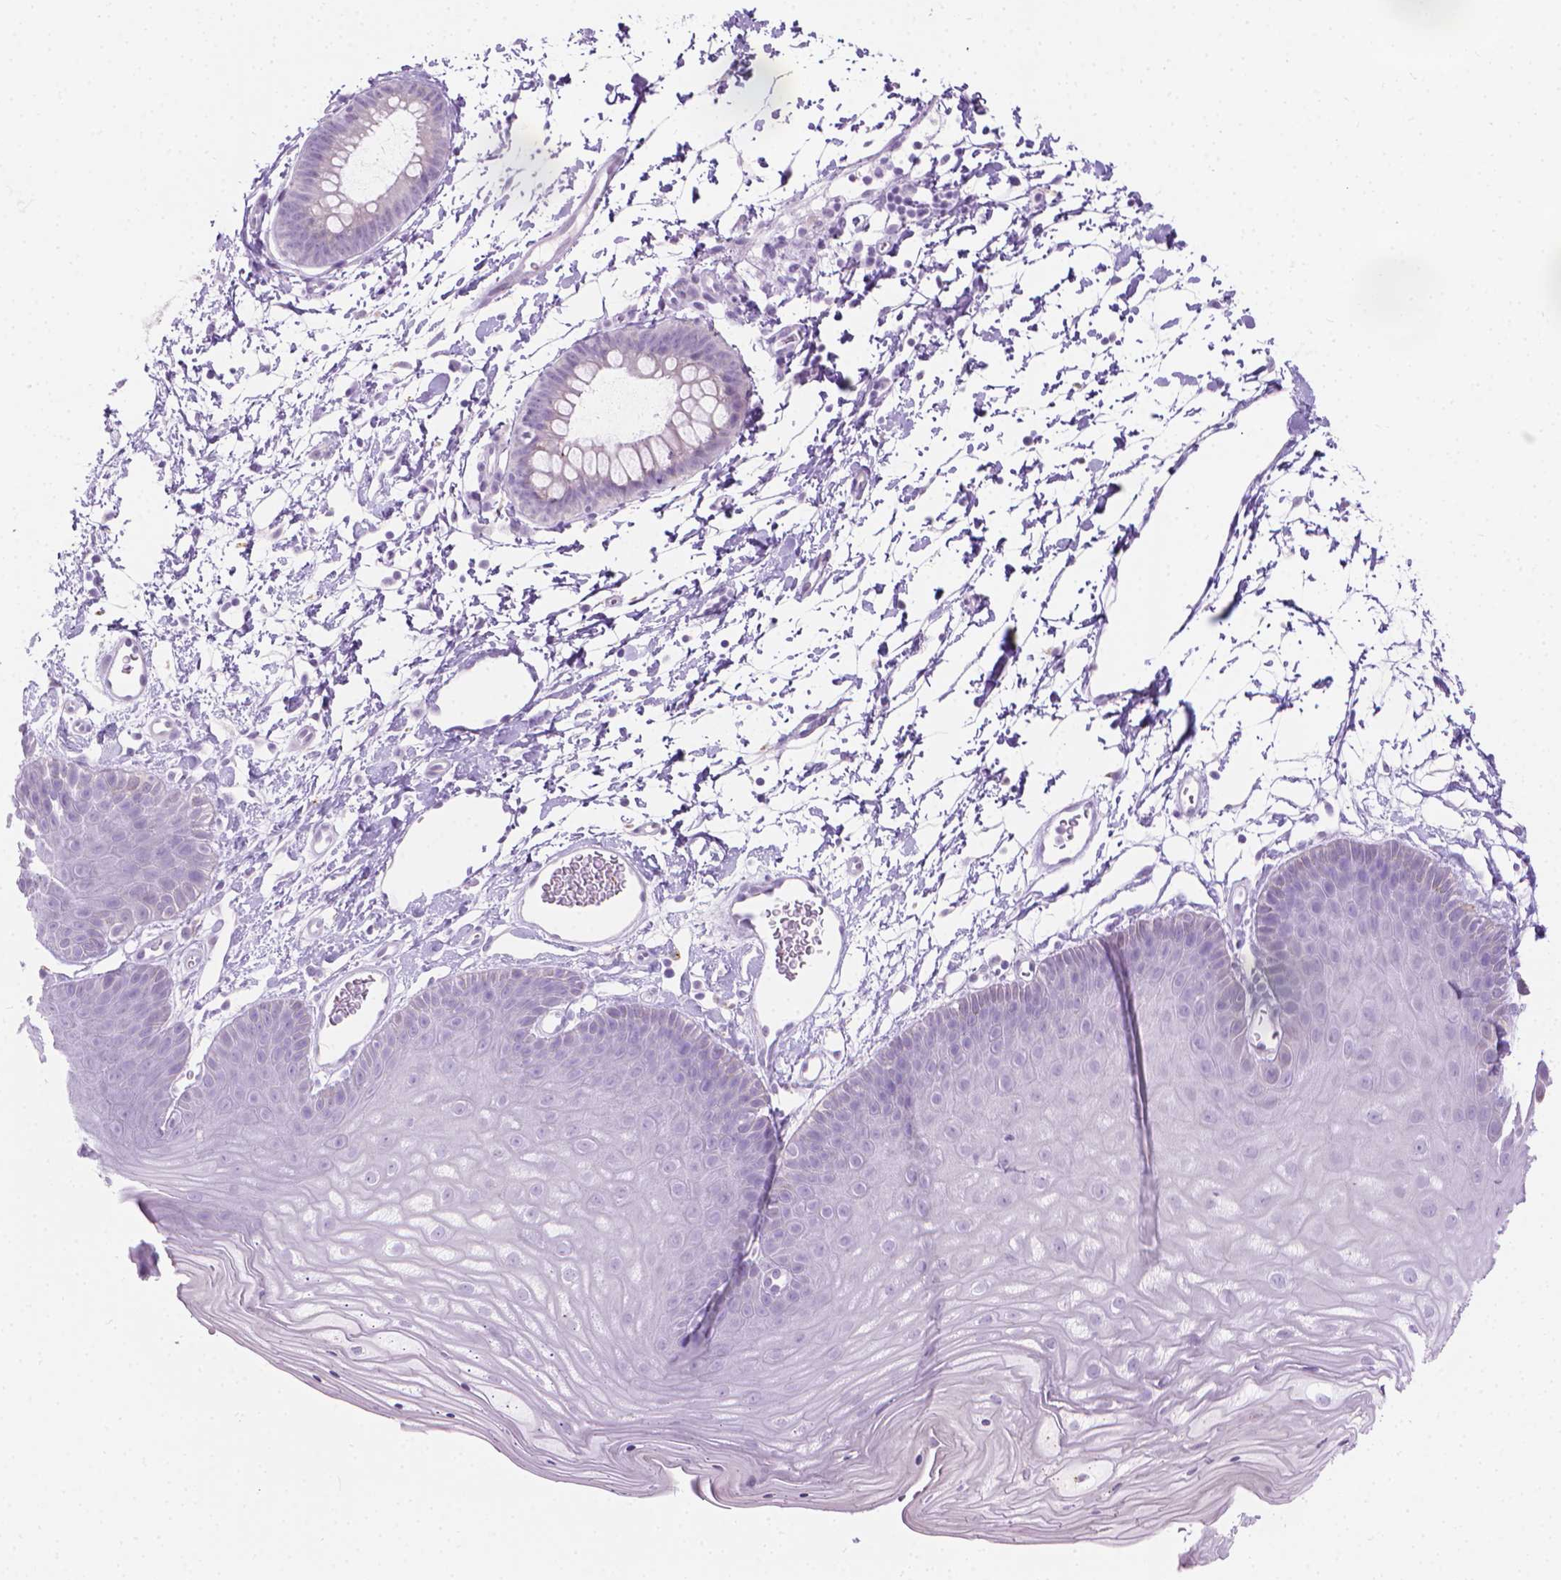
{"staining": {"intensity": "negative", "quantity": "none", "location": "none"}, "tissue": "skin", "cell_type": "Epidermal cells", "image_type": "normal", "snomed": [{"axis": "morphology", "description": "Normal tissue, NOS"}, {"axis": "topography", "description": "Anal"}], "caption": "Immunohistochemistry (IHC) micrograph of normal skin: skin stained with DAB (3,3'-diaminobenzidine) reveals no significant protein staining in epidermal cells. The staining is performed using DAB (3,3'-diaminobenzidine) brown chromogen with nuclei counter-stained in using hematoxylin.", "gene": "CFAP52", "patient": {"sex": "male", "age": 53}}